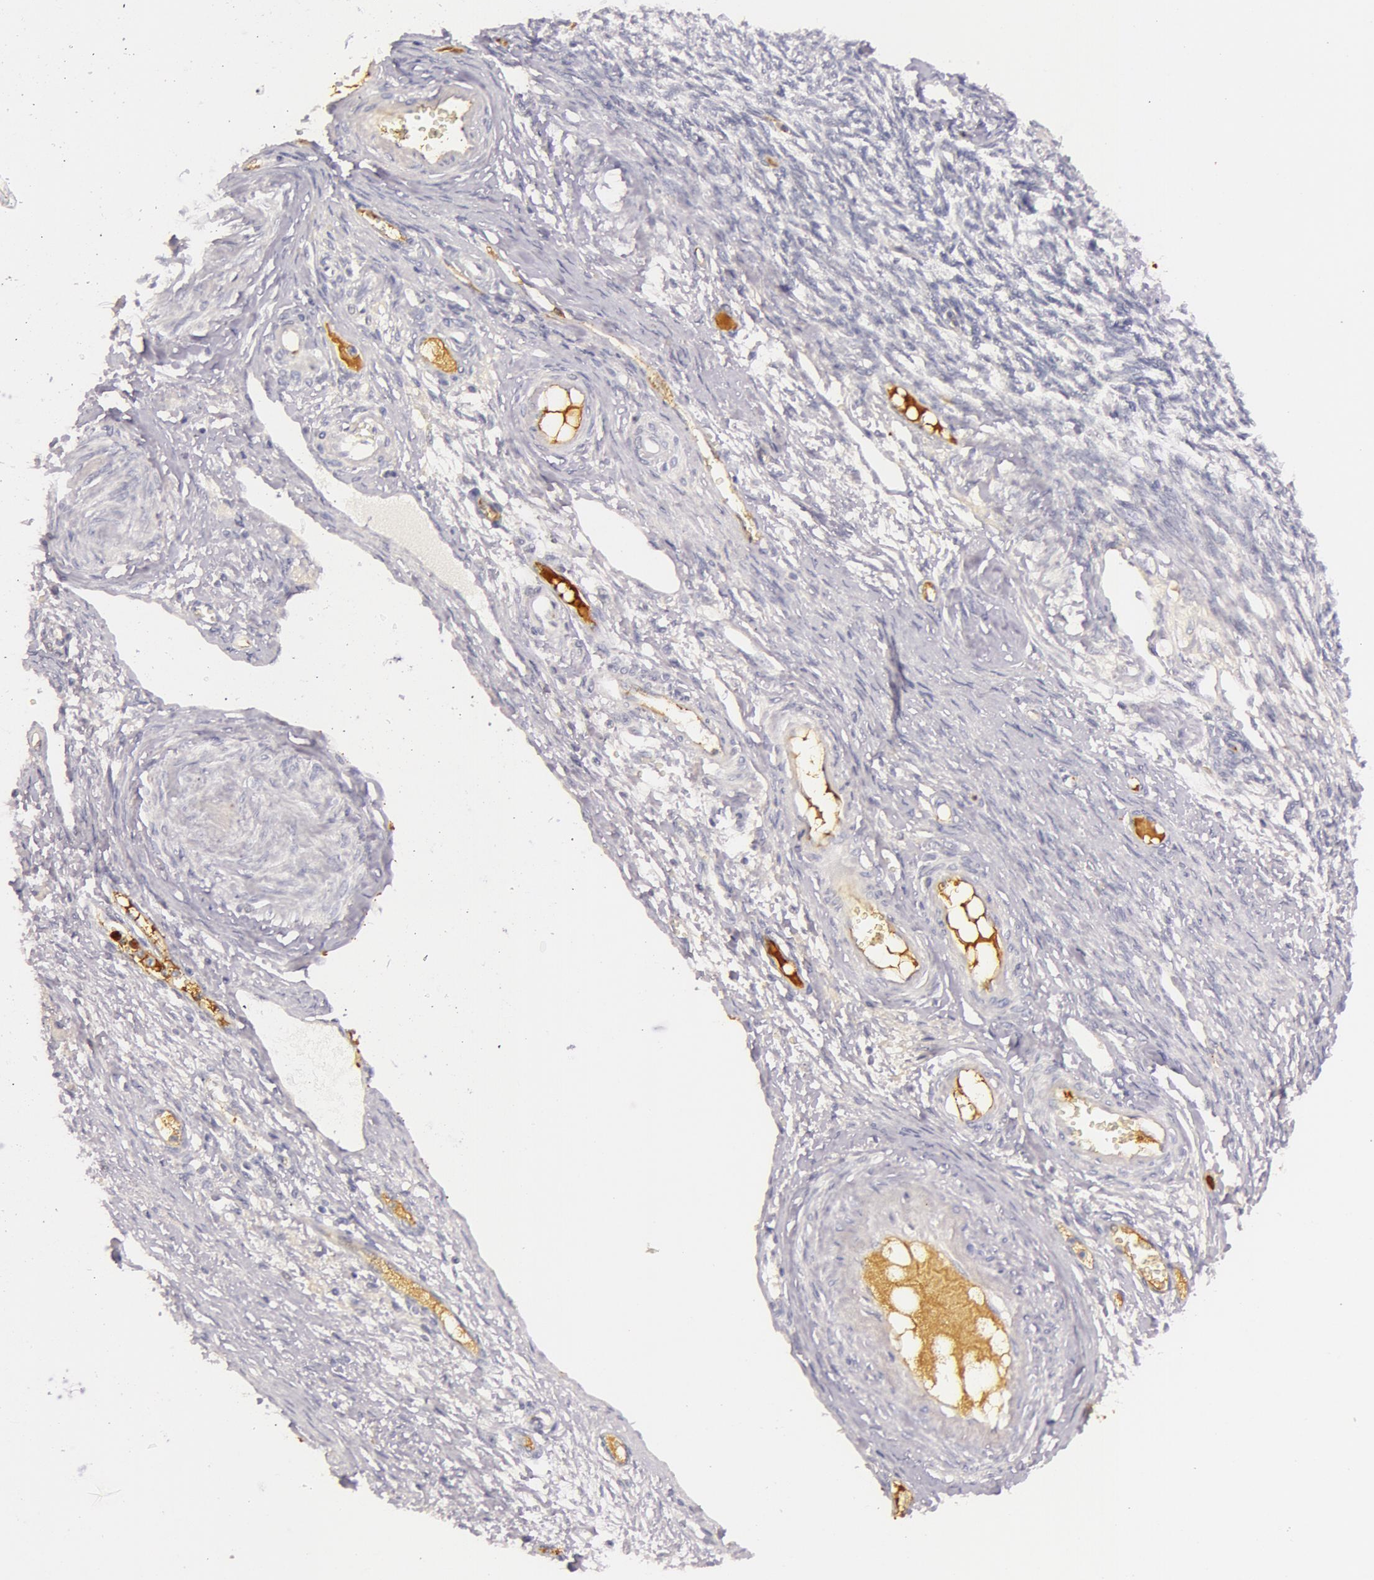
{"staining": {"intensity": "negative", "quantity": "none", "location": "none"}, "tissue": "ovarian cancer", "cell_type": "Tumor cells", "image_type": "cancer", "snomed": [{"axis": "morphology", "description": "Cystadenocarcinoma, mucinous, NOS"}, {"axis": "topography", "description": "Ovary"}], "caption": "Ovarian cancer (mucinous cystadenocarcinoma) stained for a protein using IHC exhibits no expression tumor cells.", "gene": "C4BPA", "patient": {"sex": "female", "age": 57}}